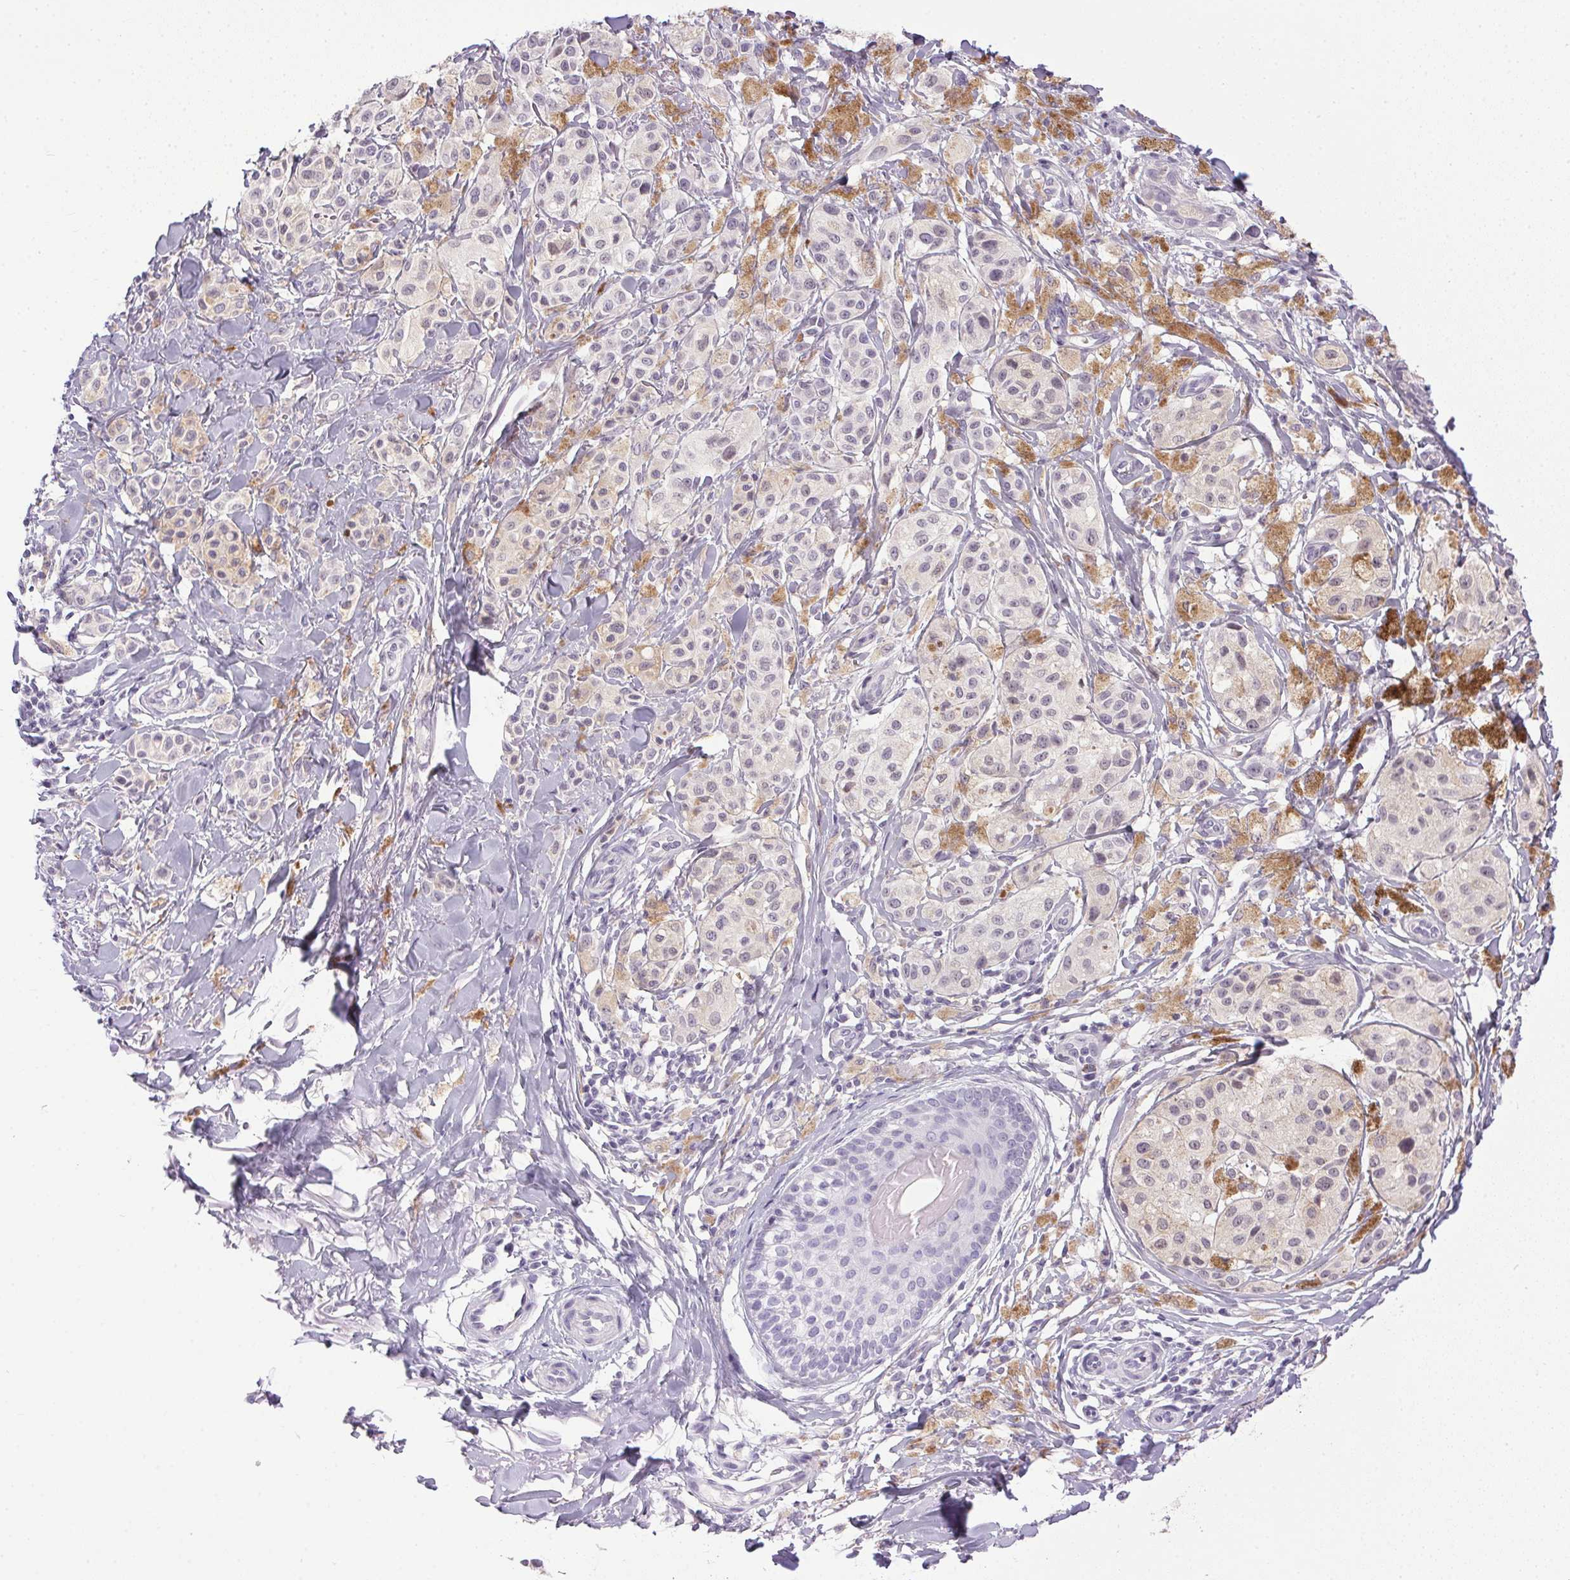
{"staining": {"intensity": "negative", "quantity": "none", "location": "none"}, "tissue": "melanoma", "cell_type": "Tumor cells", "image_type": "cancer", "snomed": [{"axis": "morphology", "description": "Malignant melanoma, NOS"}, {"axis": "topography", "description": "Skin"}], "caption": "Immunohistochemistry (IHC) micrograph of neoplastic tissue: malignant melanoma stained with DAB reveals no significant protein expression in tumor cells.", "gene": "PRL", "patient": {"sex": "female", "age": 80}}